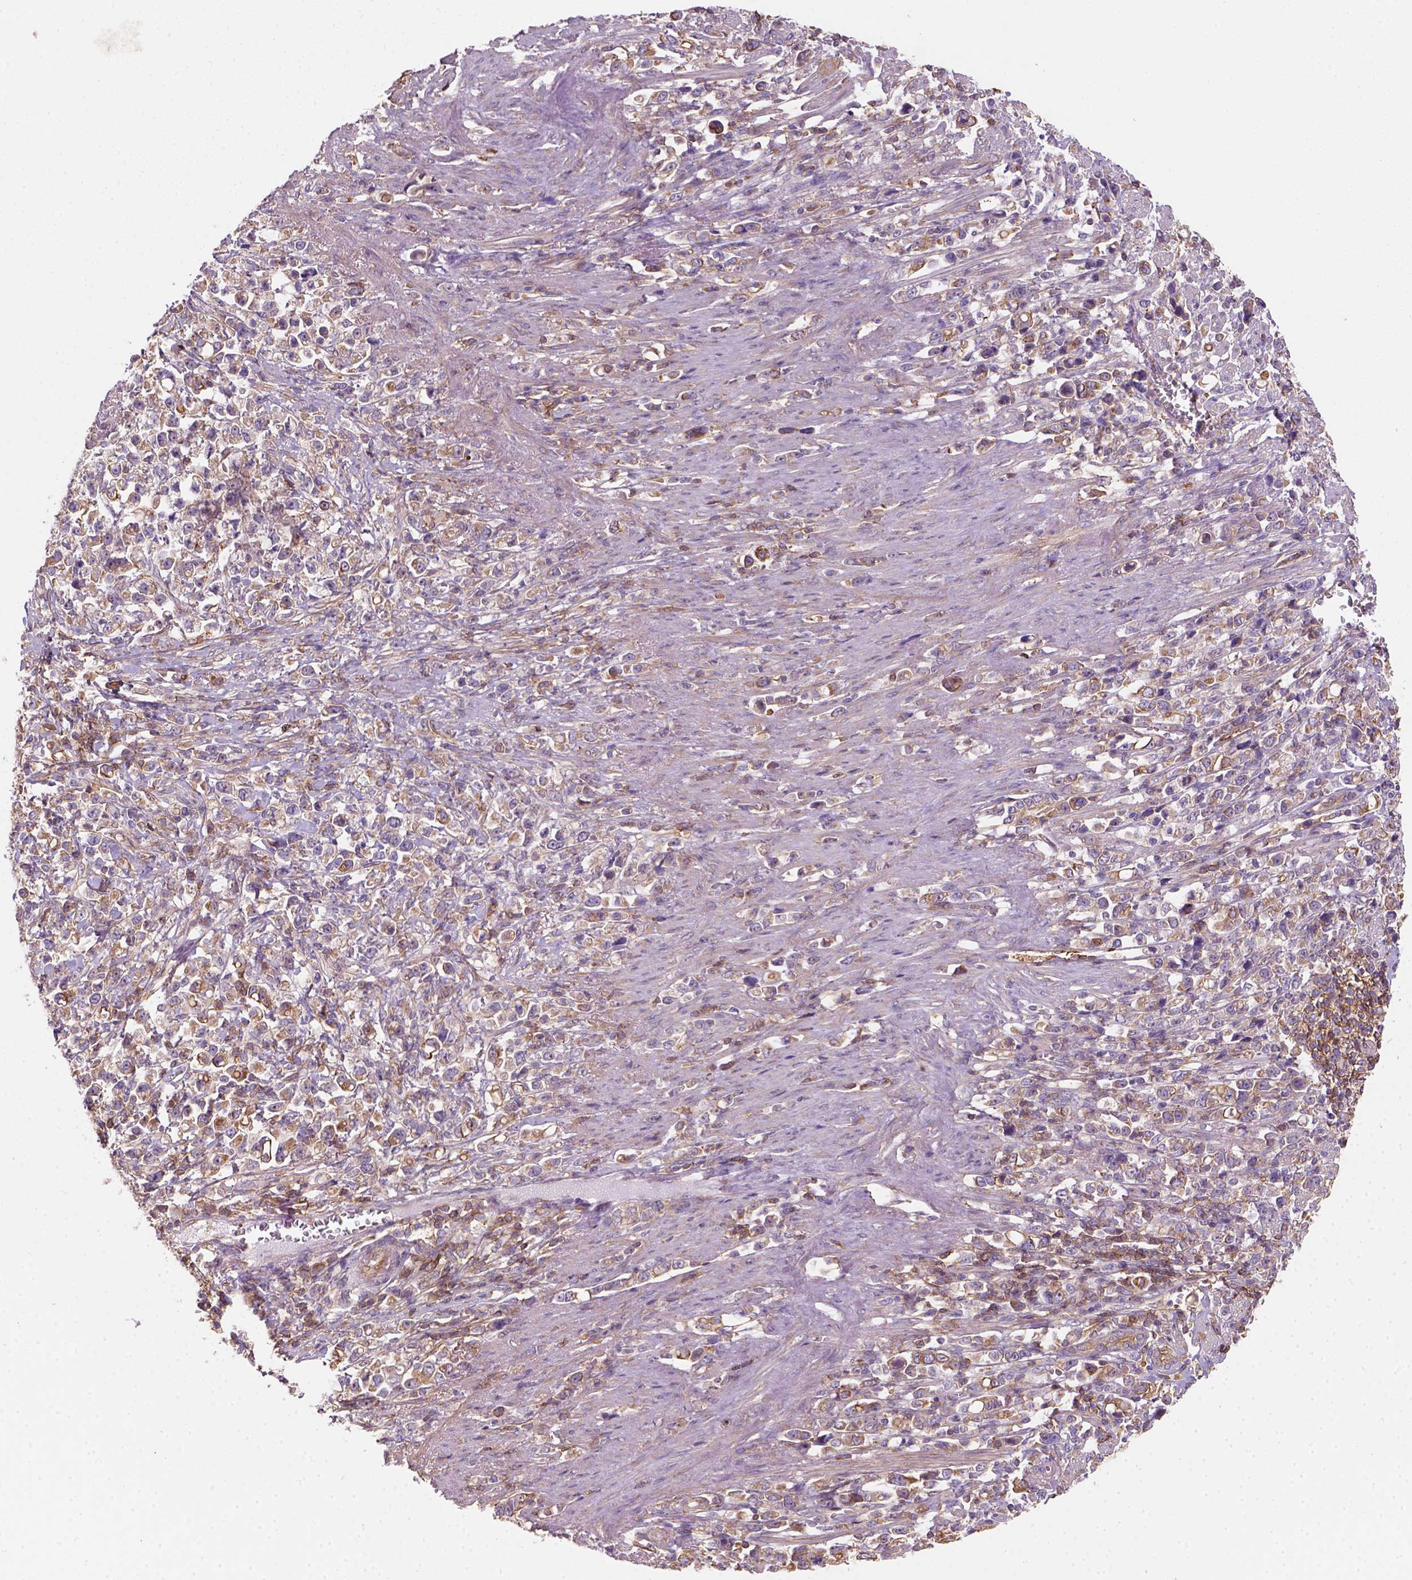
{"staining": {"intensity": "moderate", "quantity": ">75%", "location": "cytoplasmic/membranous"}, "tissue": "stomach cancer", "cell_type": "Tumor cells", "image_type": "cancer", "snomed": [{"axis": "morphology", "description": "Adenocarcinoma, NOS"}, {"axis": "topography", "description": "Stomach"}], "caption": "Stomach cancer stained for a protein reveals moderate cytoplasmic/membranous positivity in tumor cells.", "gene": "GPRC5D", "patient": {"sex": "male", "age": 63}}